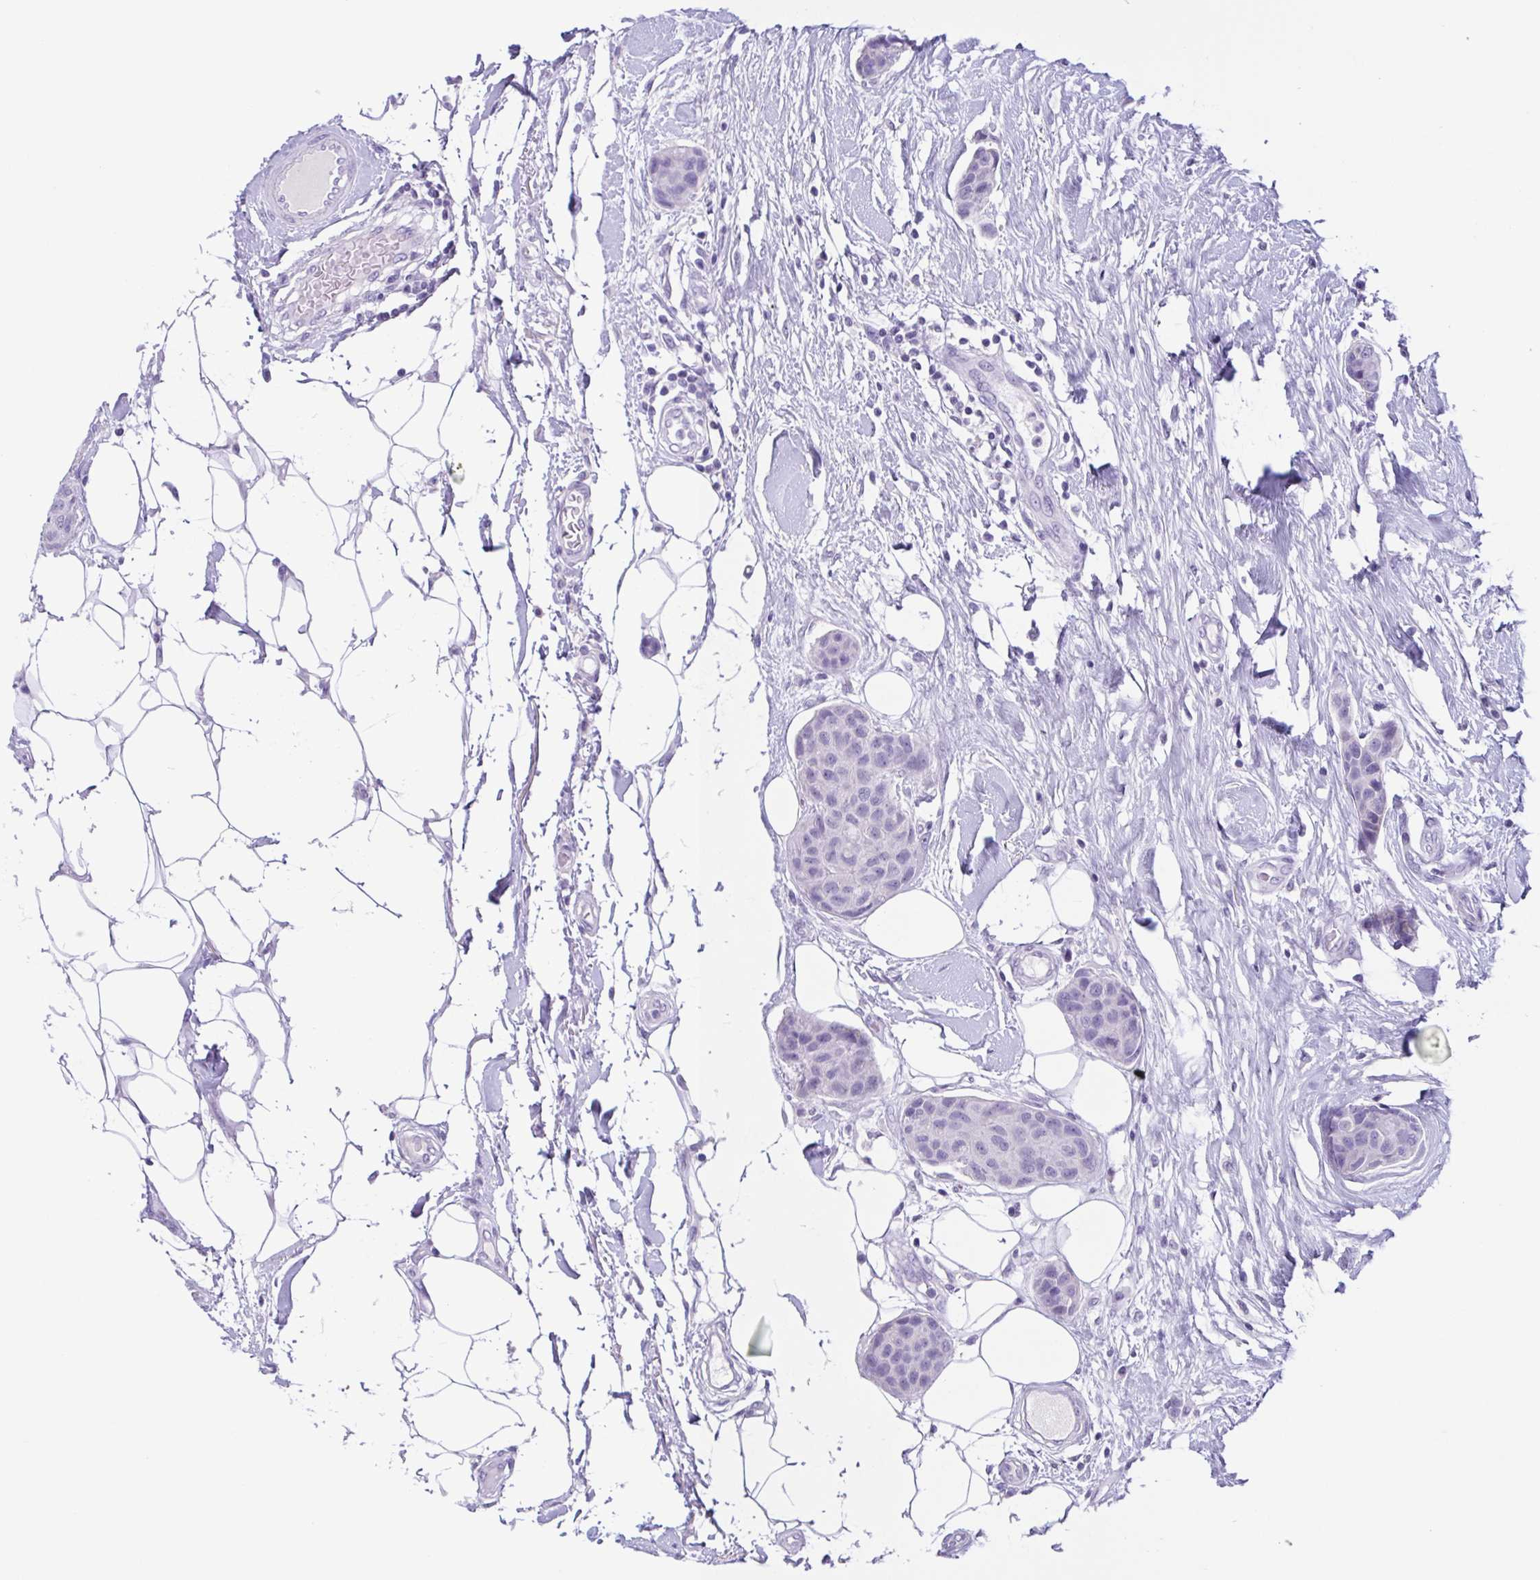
{"staining": {"intensity": "negative", "quantity": "none", "location": "none"}, "tissue": "breast cancer", "cell_type": "Tumor cells", "image_type": "cancer", "snomed": [{"axis": "morphology", "description": "Duct carcinoma"}, {"axis": "topography", "description": "Breast"}, {"axis": "topography", "description": "Lymph node"}], "caption": "Immunohistochemical staining of breast cancer demonstrates no significant expression in tumor cells.", "gene": "INAFM1", "patient": {"sex": "female", "age": 80}}